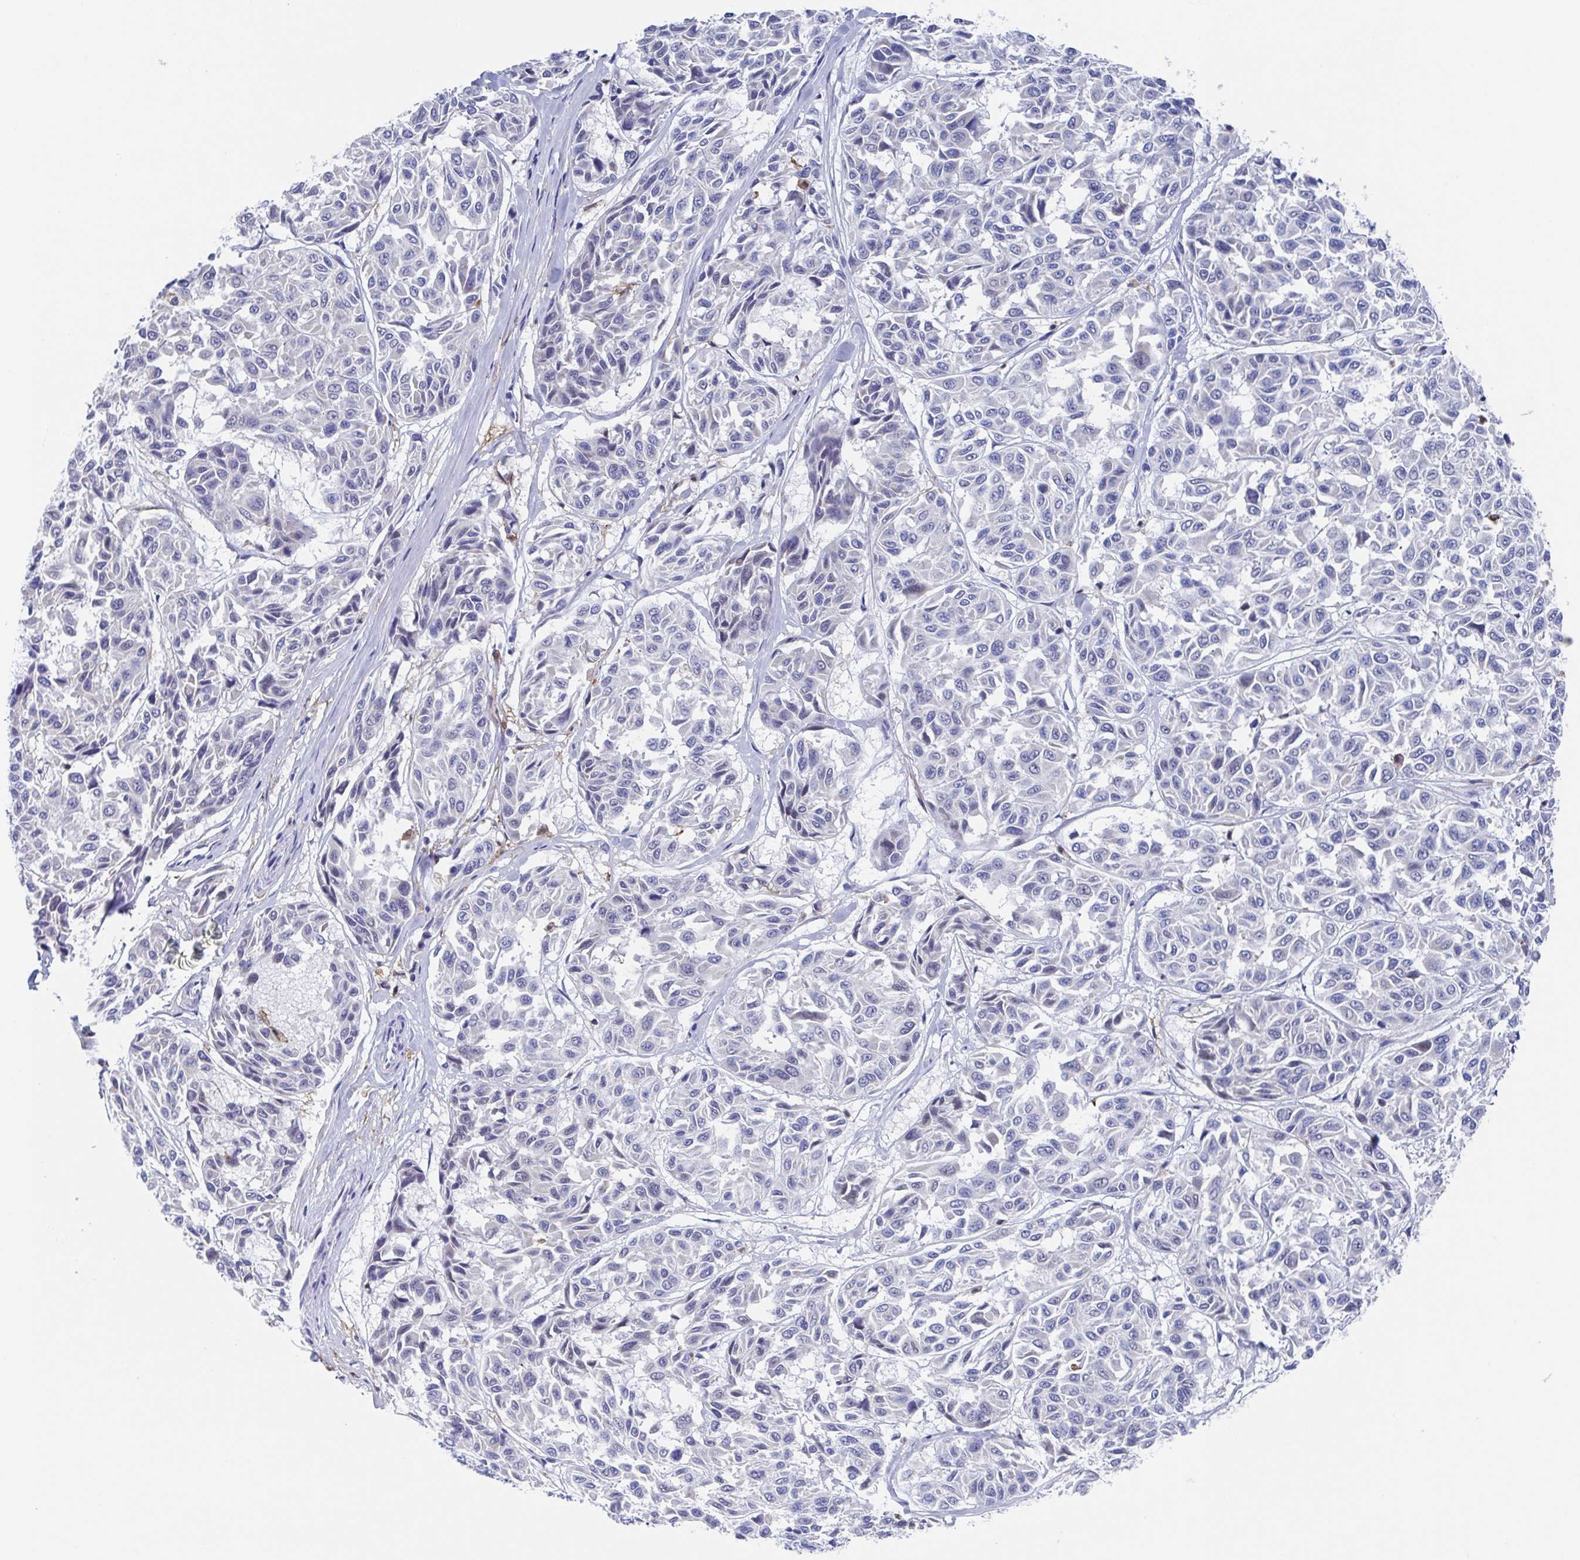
{"staining": {"intensity": "negative", "quantity": "none", "location": "none"}, "tissue": "melanoma", "cell_type": "Tumor cells", "image_type": "cancer", "snomed": [{"axis": "morphology", "description": "Malignant melanoma, NOS"}, {"axis": "topography", "description": "Skin"}], "caption": "Immunohistochemistry micrograph of melanoma stained for a protein (brown), which demonstrates no expression in tumor cells.", "gene": "FCGR3A", "patient": {"sex": "female", "age": 66}}